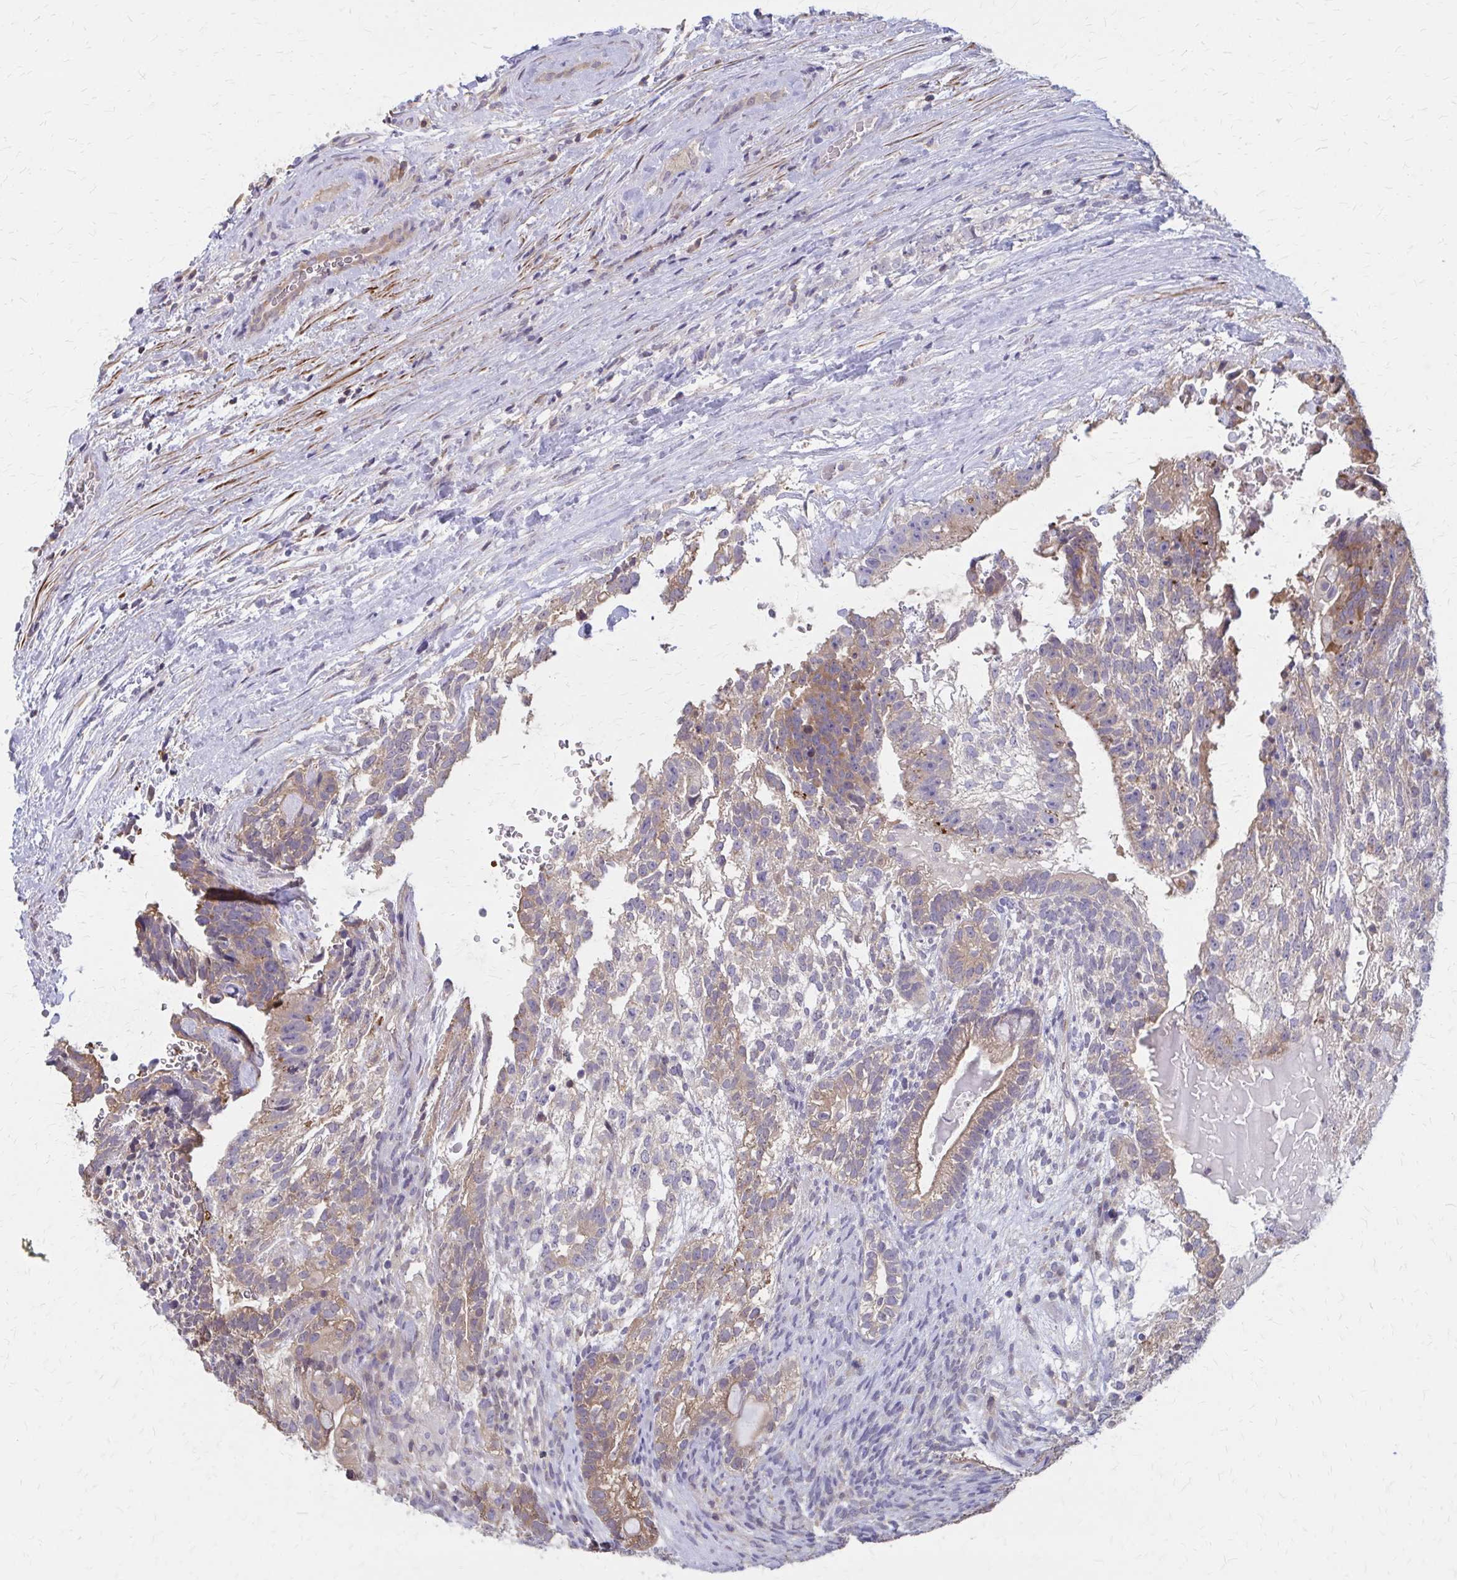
{"staining": {"intensity": "moderate", "quantity": "25%-75%", "location": "cytoplasmic/membranous"}, "tissue": "testis cancer", "cell_type": "Tumor cells", "image_type": "cancer", "snomed": [{"axis": "morphology", "description": "Seminoma, NOS"}, {"axis": "morphology", "description": "Carcinoma, Embryonal, NOS"}, {"axis": "topography", "description": "Testis"}], "caption": "Brown immunohistochemical staining in testis embryonal carcinoma reveals moderate cytoplasmic/membranous expression in about 25%-75% of tumor cells.", "gene": "IFI44L", "patient": {"sex": "male", "age": 41}}